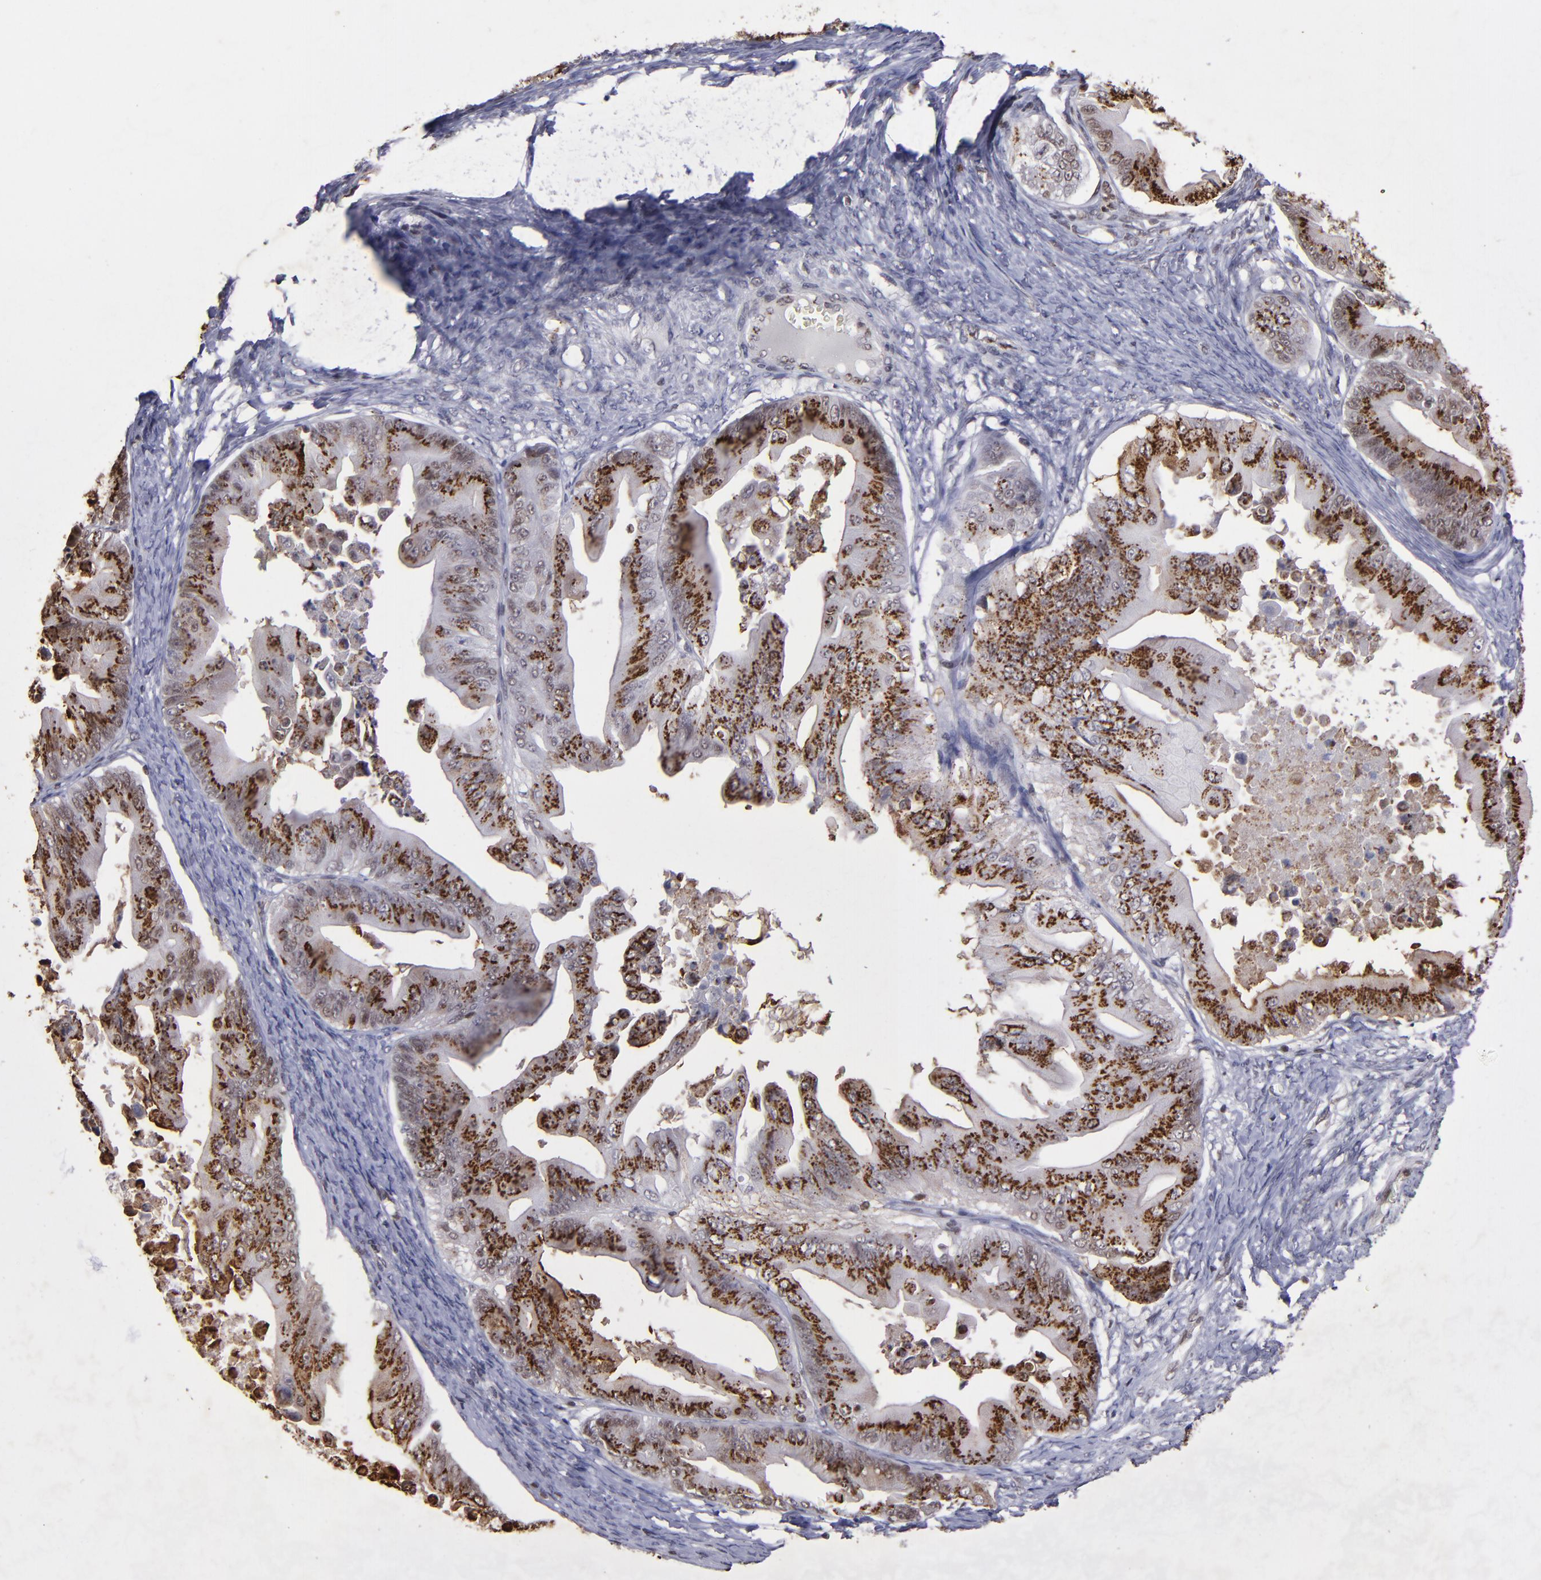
{"staining": {"intensity": "strong", "quantity": ">75%", "location": "cytoplasmic/membranous"}, "tissue": "ovarian cancer", "cell_type": "Tumor cells", "image_type": "cancer", "snomed": [{"axis": "morphology", "description": "Cystadenocarcinoma, mucinous, NOS"}, {"axis": "topography", "description": "Ovary"}], "caption": "Ovarian mucinous cystadenocarcinoma tissue displays strong cytoplasmic/membranous positivity in about >75% of tumor cells", "gene": "MGMT", "patient": {"sex": "female", "age": 37}}